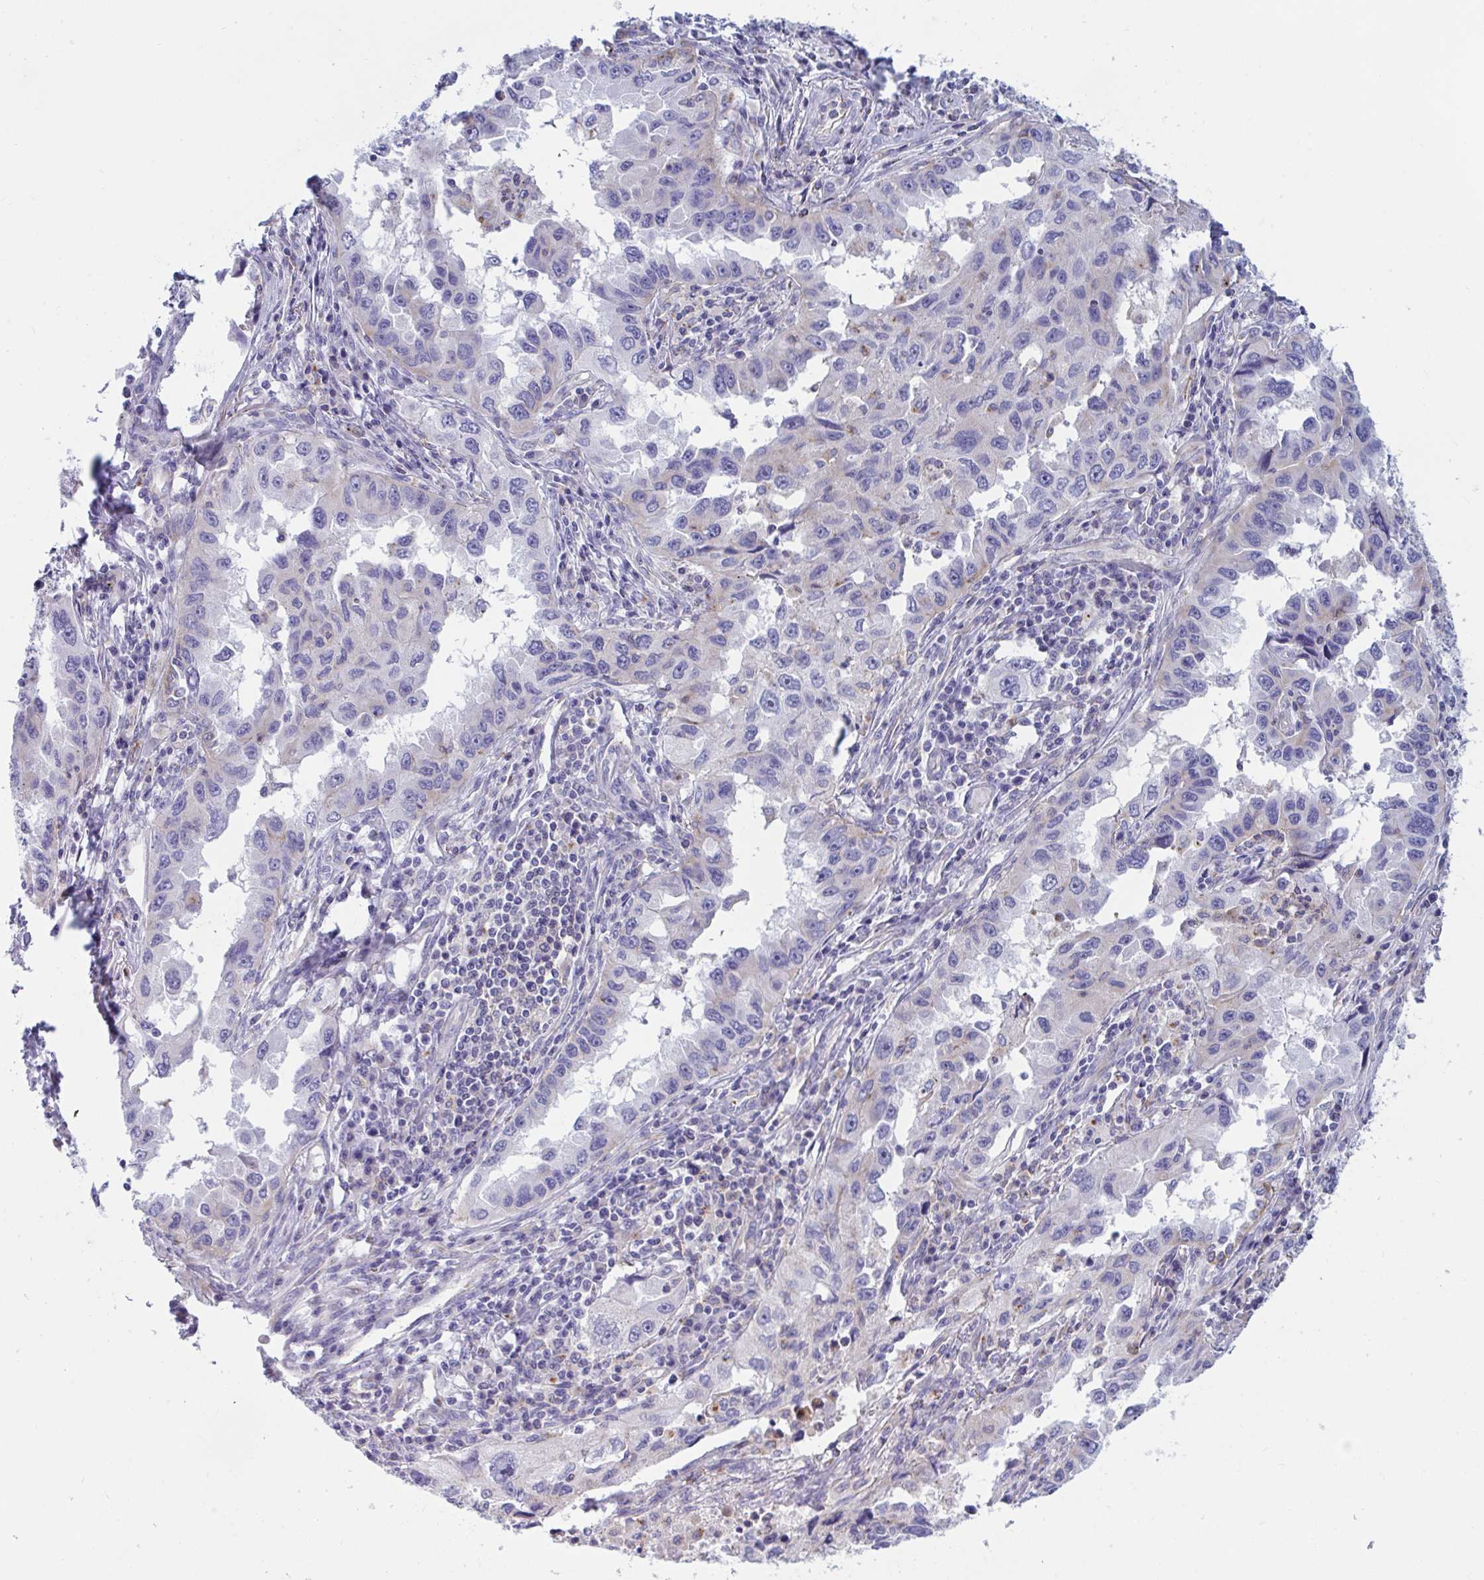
{"staining": {"intensity": "negative", "quantity": "none", "location": "none"}, "tissue": "lung cancer", "cell_type": "Tumor cells", "image_type": "cancer", "snomed": [{"axis": "morphology", "description": "Adenocarcinoma, NOS"}, {"axis": "topography", "description": "Lung"}], "caption": "Immunohistochemical staining of lung cancer shows no significant staining in tumor cells. Nuclei are stained in blue.", "gene": "SLC9A6", "patient": {"sex": "female", "age": 73}}